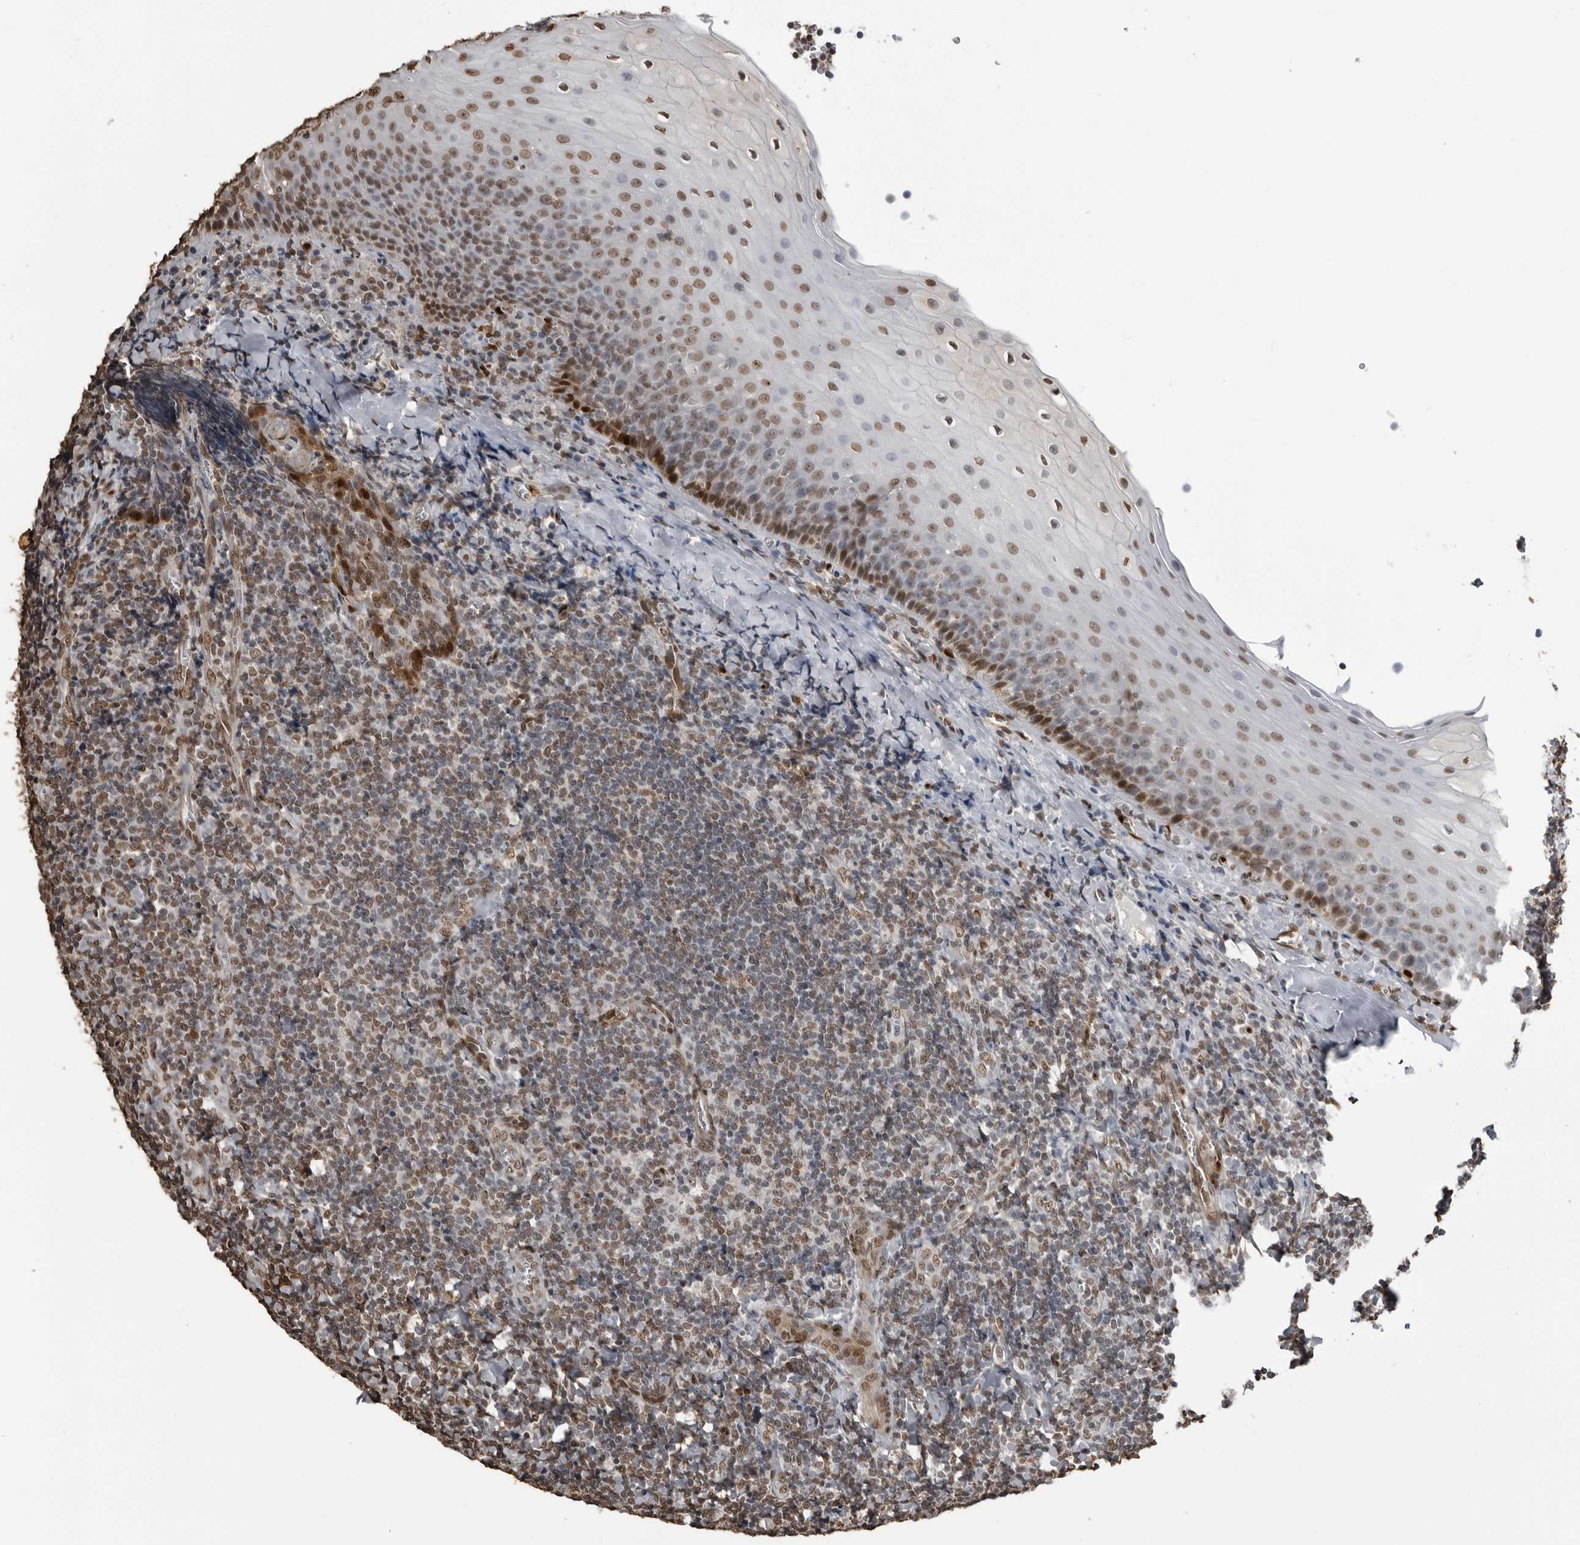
{"staining": {"intensity": "weak", "quantity": "25%-75%", "location": "nuclear"}, "tissue": "tonsil", "cell_type": "Germinal center cells", "image_type": "normal", "snomed": [{"axis": "morphology", "description": "Normal tissue, NOS"}, {"axis": "topography", "description": "Tonsil"}], "caption": "IHC image of unremarkable tonsil stained for a protein (brown), which displays low levels of weak nuclear expression in about 25%-75% of germinal center cells.", "gene": "SMAD2", "patient": {"sex": "male", "age": 27}}